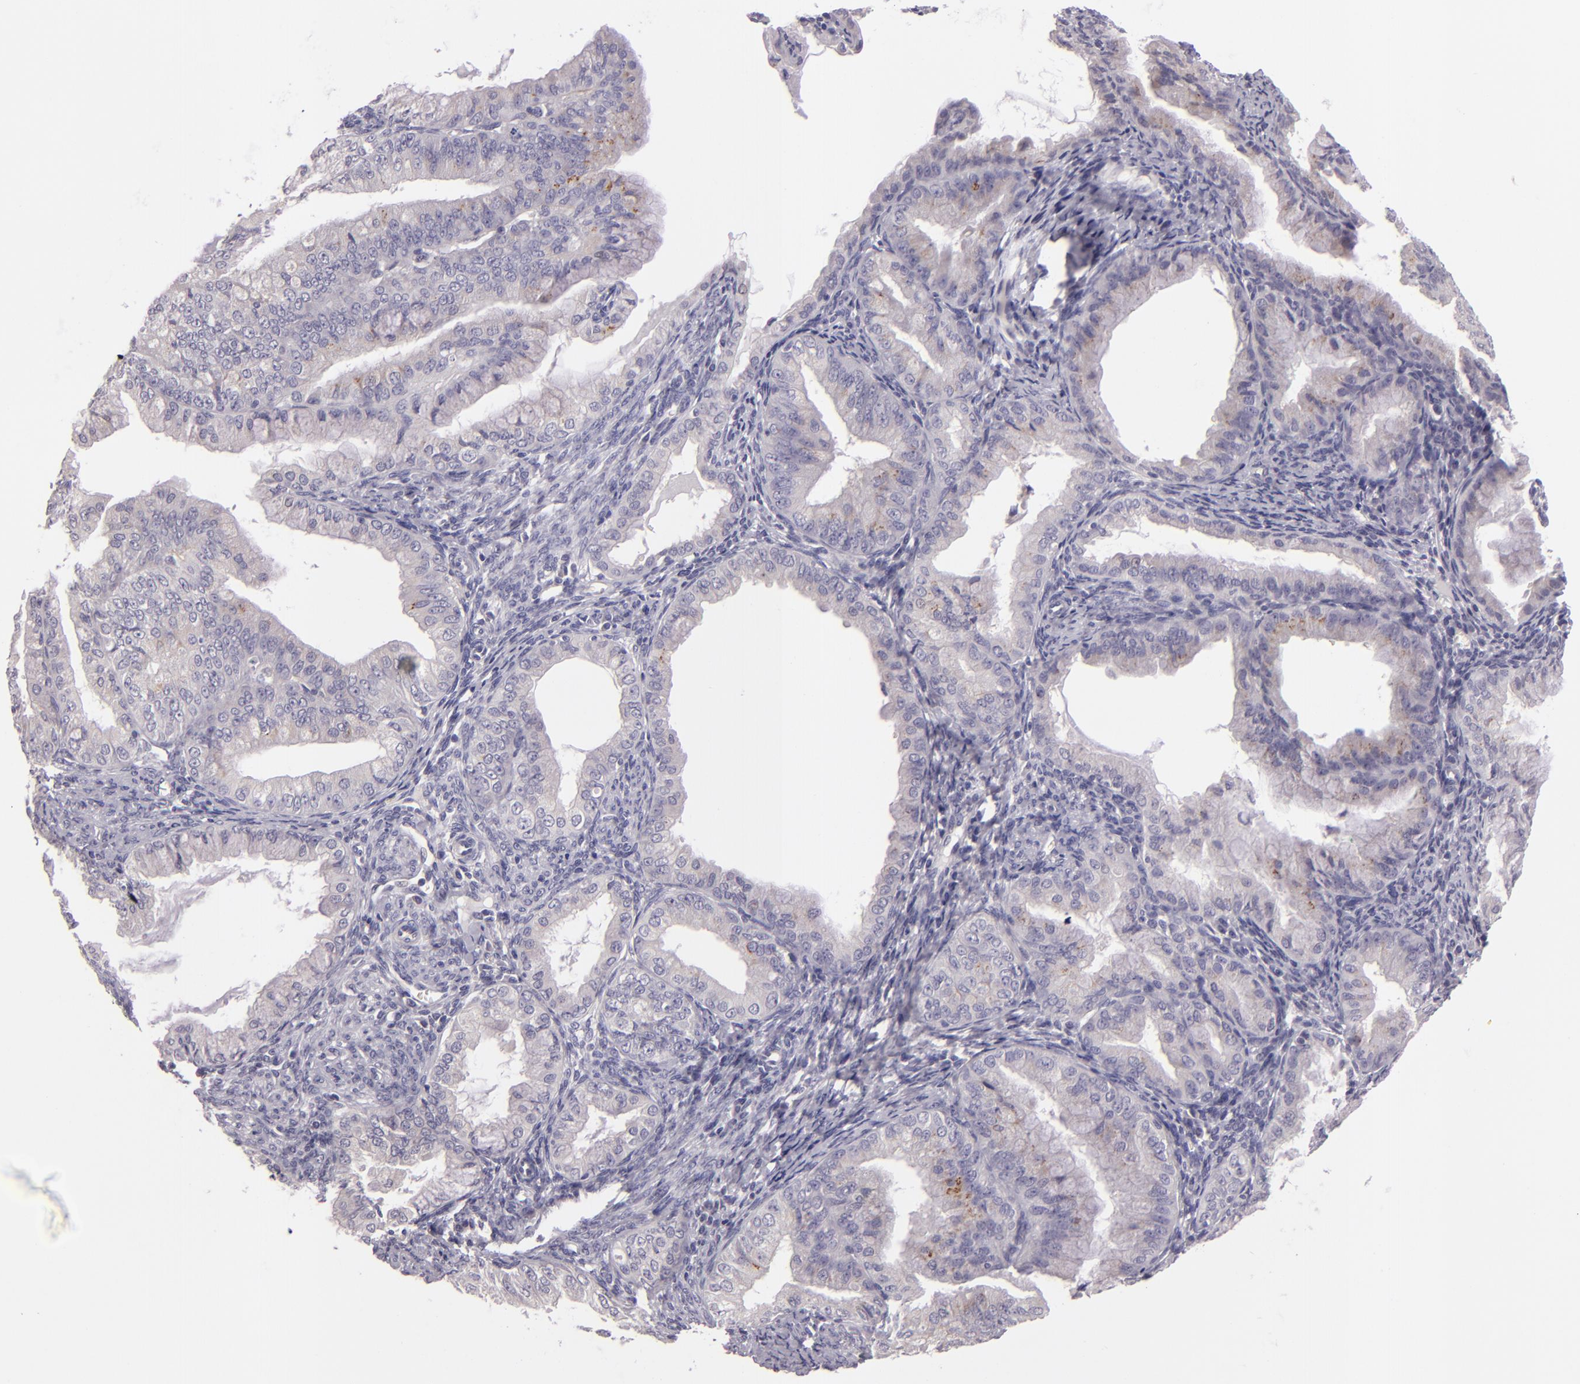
{"staining": {"intensity": "moderate", "quantity": "<25%", "location": "cytoplasmic/membranous"}, "tissue": "endometrial cancer", "cell_type": "Tumor cells", "image_type": "cancer", "snomed": [{"axis": "morphology", "description": "Adenocarcinoma, NOS"}, {"axis": "topography", "description": "Endometrium"}], "caption": "Endometrial adenocarcinoma was stained to show a protein in brown. There is low levels of moderate cytoplasmic/membranous staining in approximately <25% of tumor cells.", "gene": "EGFL6", "patient": {"sex": "female", "age": 76}}